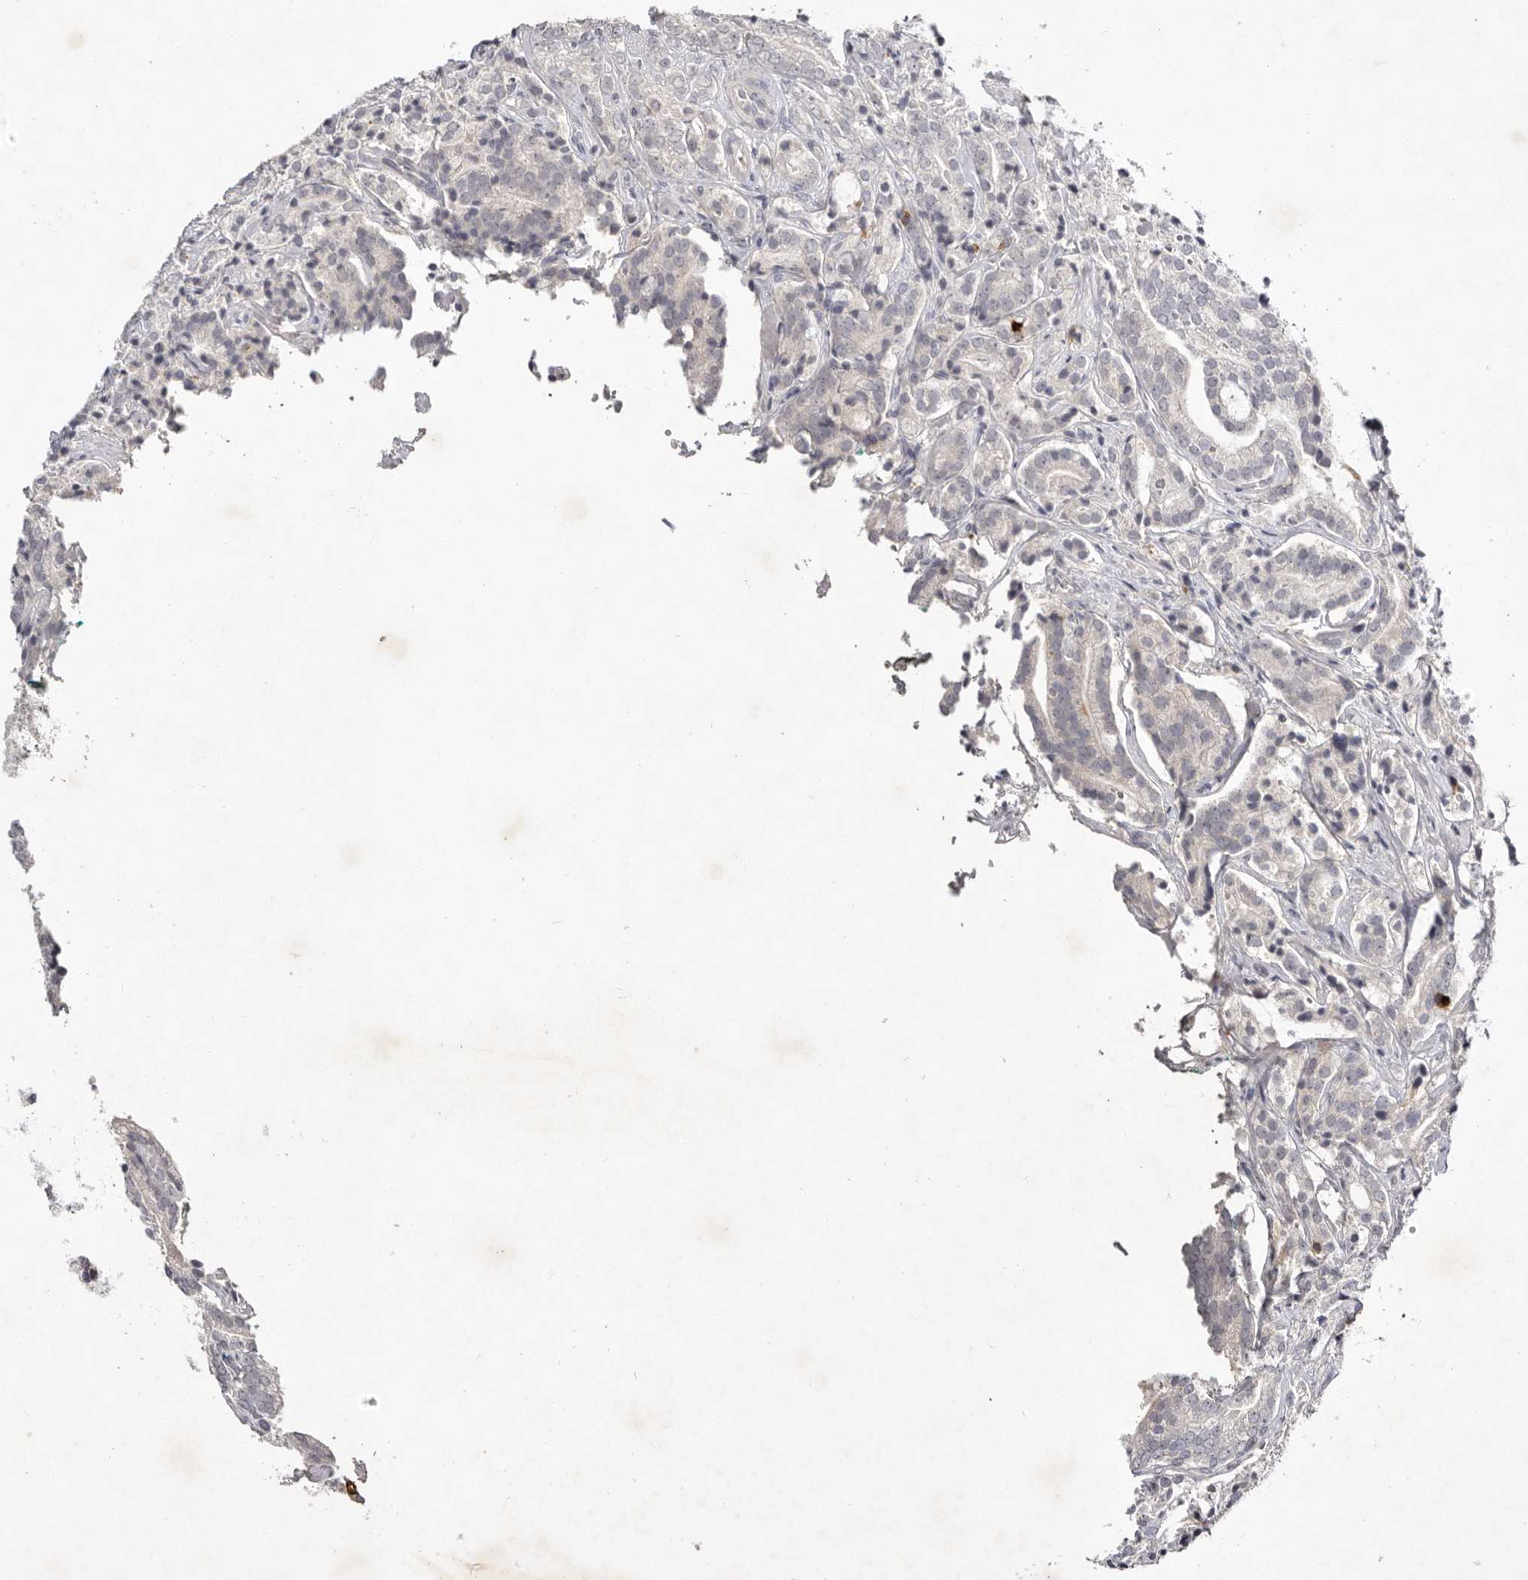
{"staining": {"intensity": "negative", "quantity": "none", "location": "none"}, "tissue": "prostate cancer", "cell_type": "Tumor cells", "image_type": "cancer", "snomed": [{"axis": "morphology", "description": "Adenocarcinoma, High grade"}, {"axis": "topography", "description": "Prostate"}], "caption": "An IHC image of prostate cancer (high-grade adenocarcinoma) is shown. There is no staining in tumor cells of prostate cancer (high-grade adenocarcinoma).", "gene": "SCUBE2", "patient": {"sex": "male", "age": 57}}